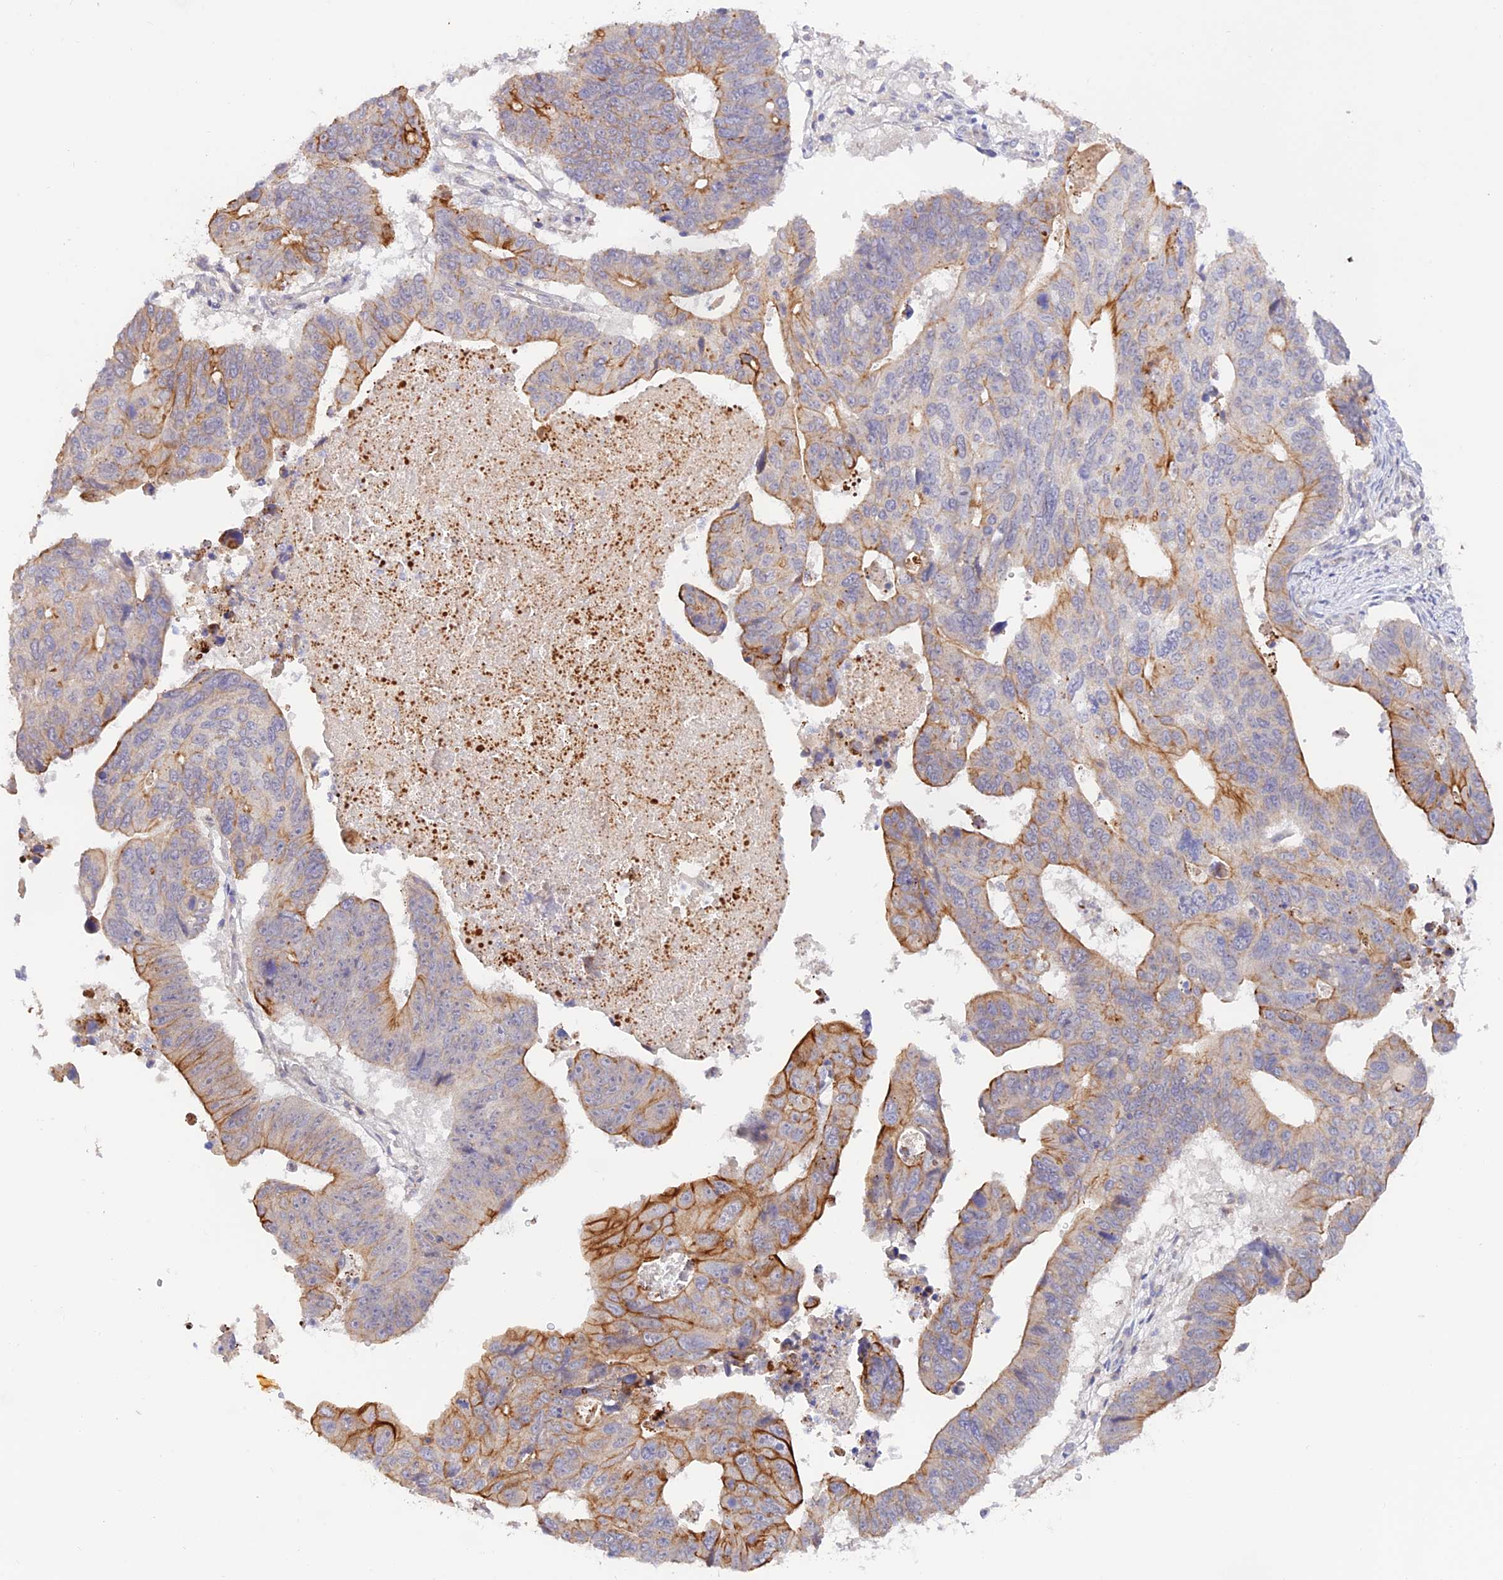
{"staining": {"intensity": "moderate", "quantity": "25%-75%", "location": "cytoplasmic/membranous"}, "tissue": "stomach cancer", "cell_type": "Tumor cells", "image_type": "cancer", "snomed": [{"axis": "morphology", "description": "Adenocarcinoma, NOS"}, {"axis": "topography", "description": "Stomach"}], "caption": "A photomicrograph of stomach adenocarcinoma stained for a protein reveals moderate cytoplasmic/membranous brown staining in tumor cells.", "gene": "CAMSAP3", "patient": {"sex": "male", "age": 59}}